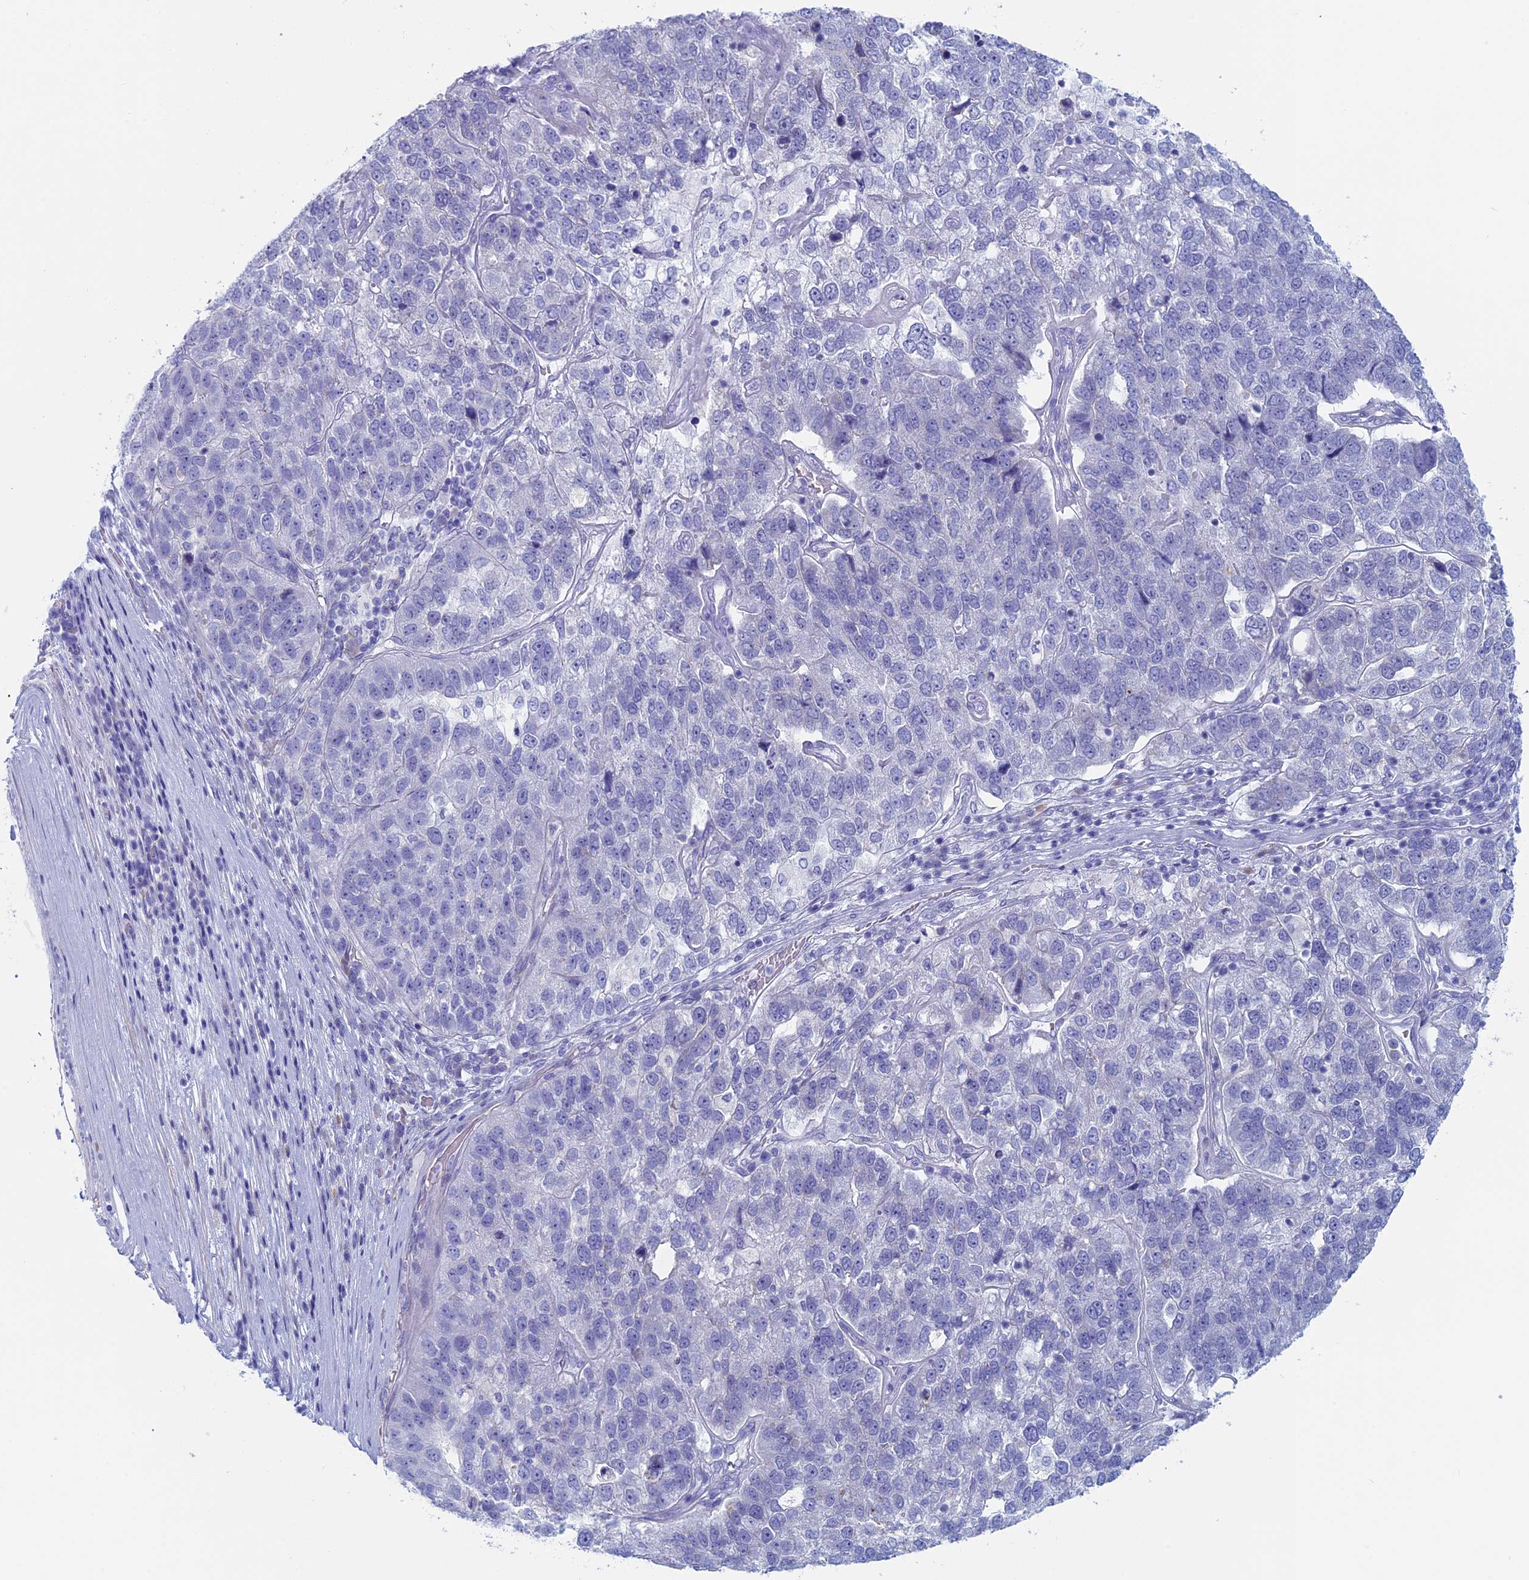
{"staining": {"intensity": "negative", "quantity": "none", "location": "none"}, "tissue": "pancreatic cancer", "cell_type": "Tumor cells", "image_type": "cancer", "snomed": [{"axis": "morphology", "description": "Adenocarcinoma, NOS"}, {"axis": "topography", "description": "Pancreas"}], "caption": "Pancreatic cancer (adenocarcinoma) was stained to show a protein in brown. There is no significant expression in tumor cells.", "gene": "MAGEB6", "patient": {"sex": "female", "age": 61}}